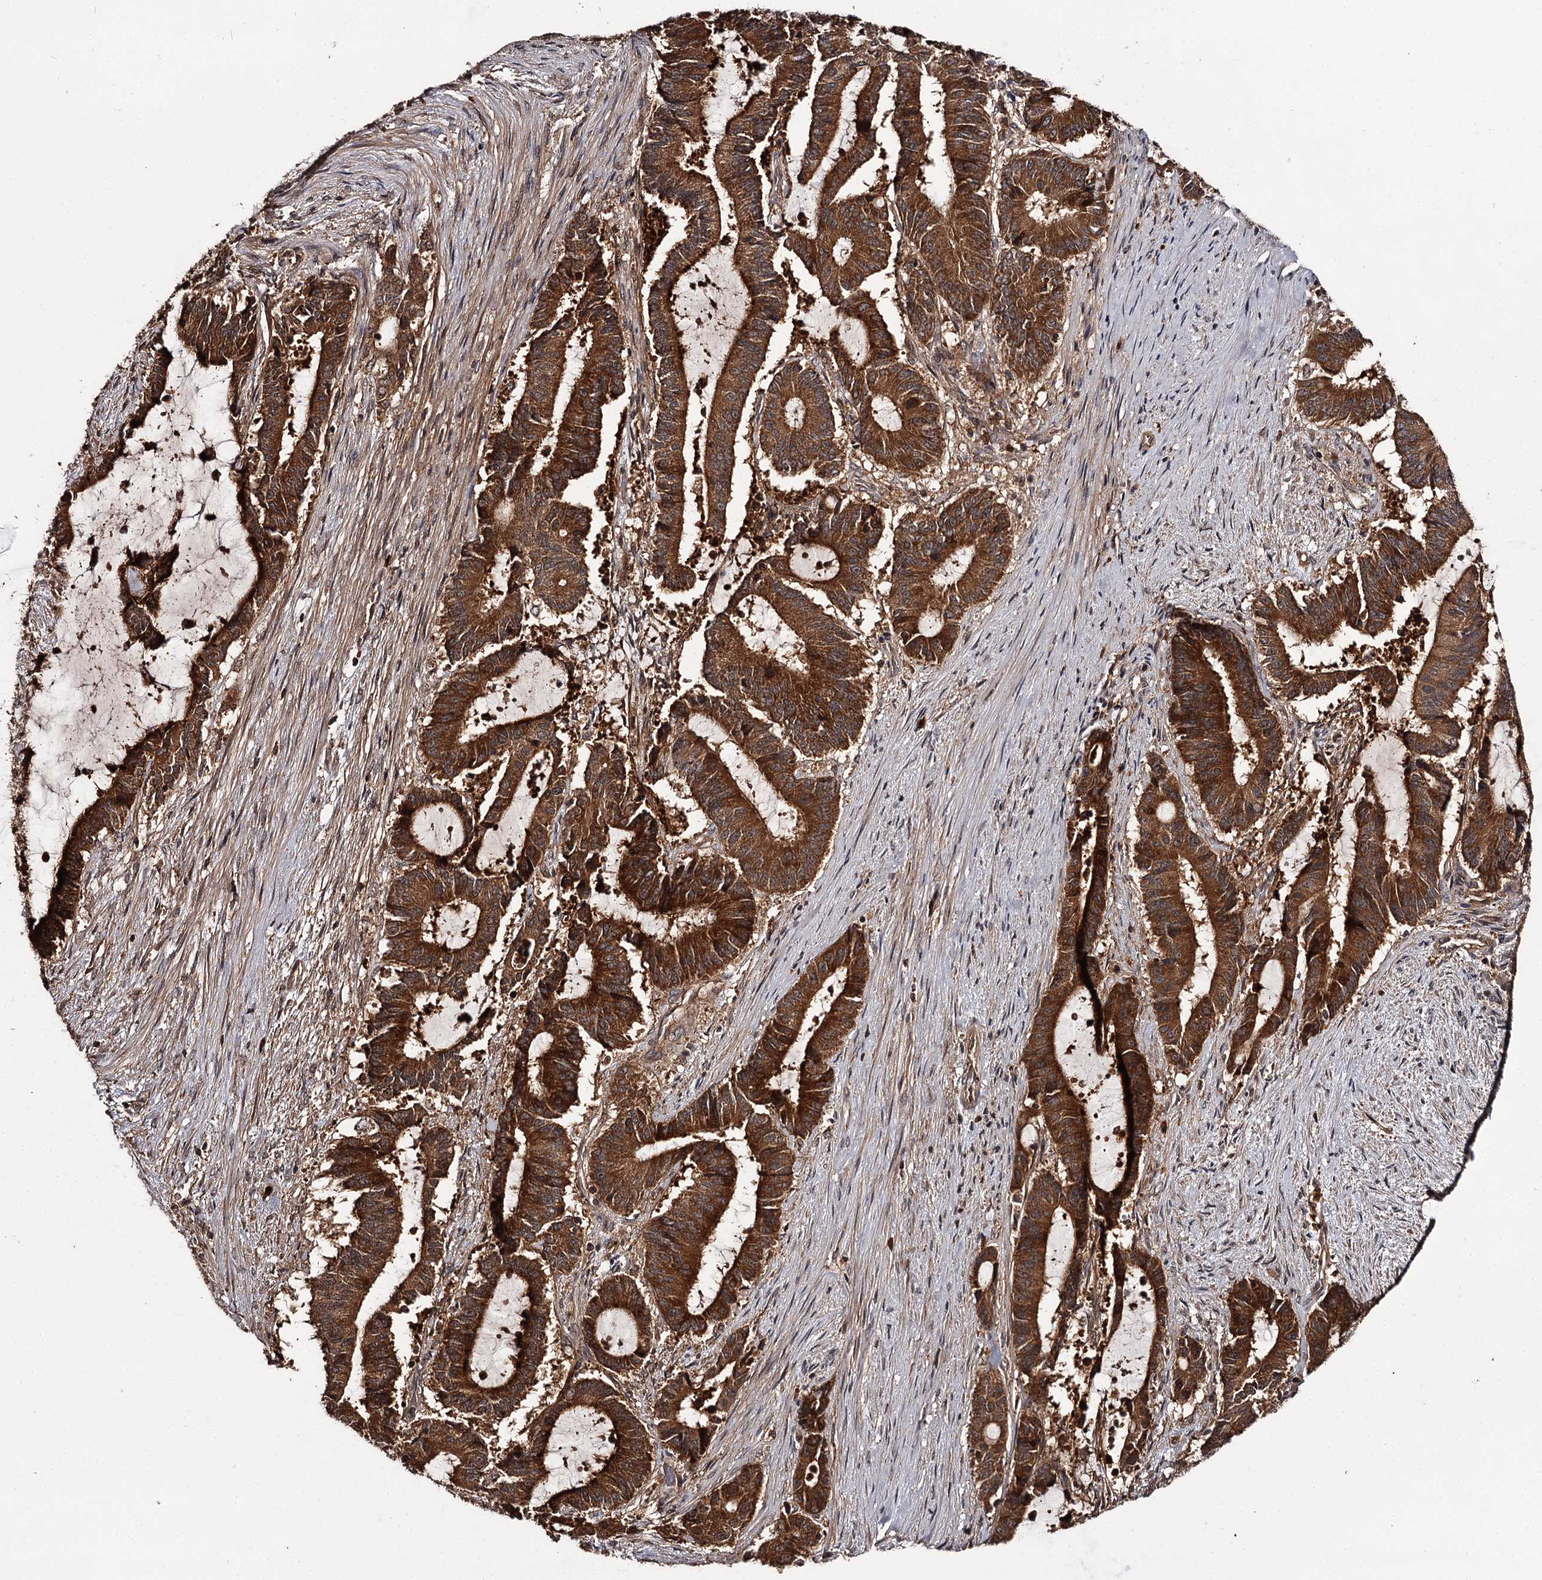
{"staining": {"intensity": "strong", "quantity": ">75%", "location": "cytoplasmic/membranous"}, "tissue": "liver cancer", "cell_type": "Tumor cells", "image_type": "cancer", "snomed": [{"axis": "morphology", "description": "Normal tissue, NOS"}, {"axis": "morphology", "description": "Cholangiocarcinoma"}, {"axis": "topography", "description": "Liver"}, {"axis": "topography", "description": "Peripheral nerve tissue"}], "caption": "Protein staining of liver cancer (cholangiocarcinoma) tissue shows strong cytoplasmic/membranous expression in about >75% of tumor cells.", "gene": "TTC12", "patient": {"sex": "female", "age": 73}}